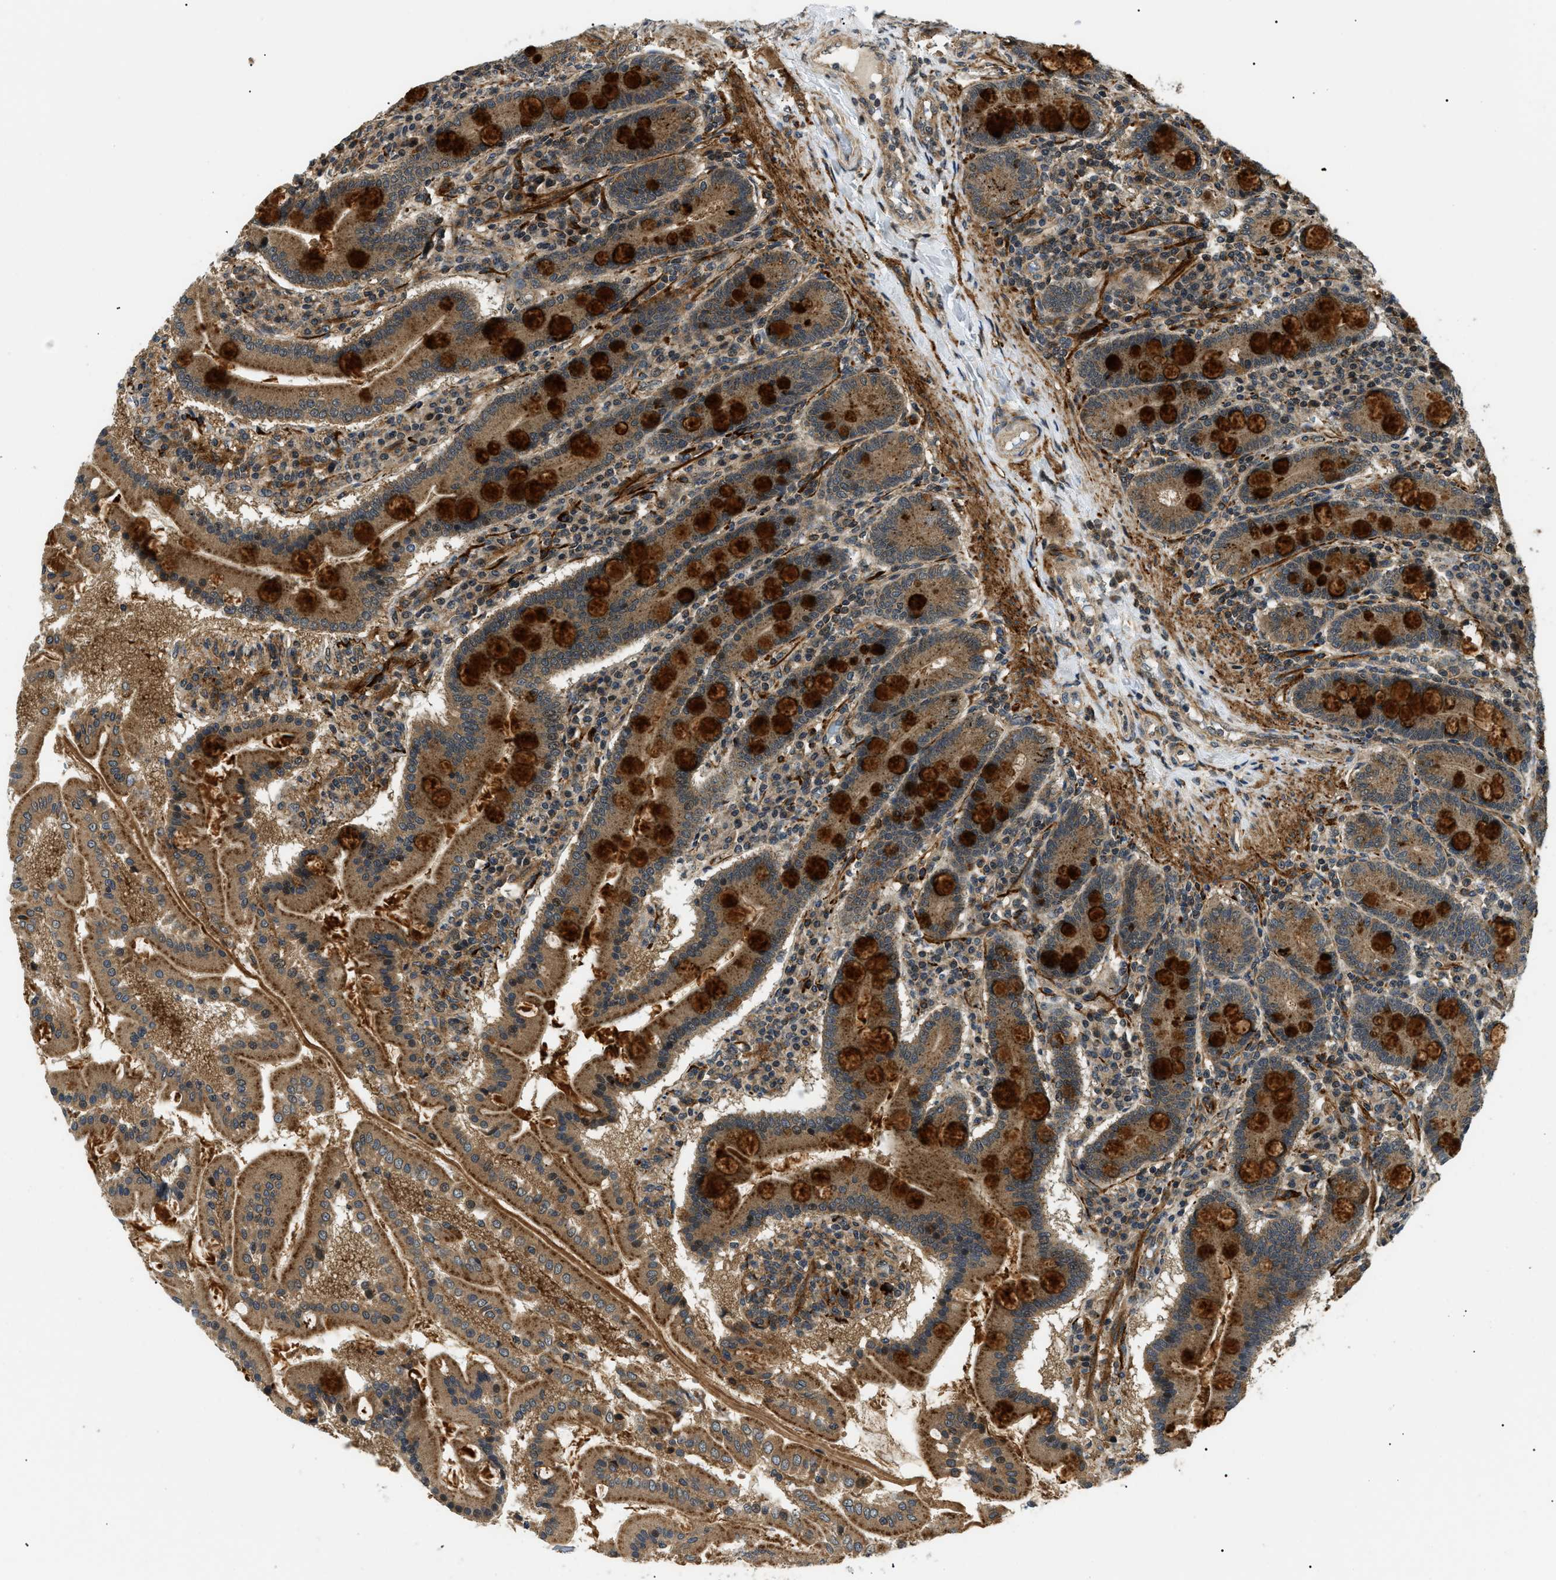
{"staining": {"intensity": "strong", "quantity": ">75%", "location": "cytoplasmic/membranous"}, "tissue": "duodenum", "cell_type": "Glandular cells", "image_type": "normal", "snomed": [{"axis": "morphology", "description": "Normal tissue, NOS"}, {"axis": "topography", "description": "Duodenum"}], "caption": "This image demonstrates IHC staining of unremarkable human duodenum, with high strong cytoplasmic/membranous staining in about >75% of glandular cells.", "gene": "ATP6AP1", "patient": {"sex": "male", "age": 50}}